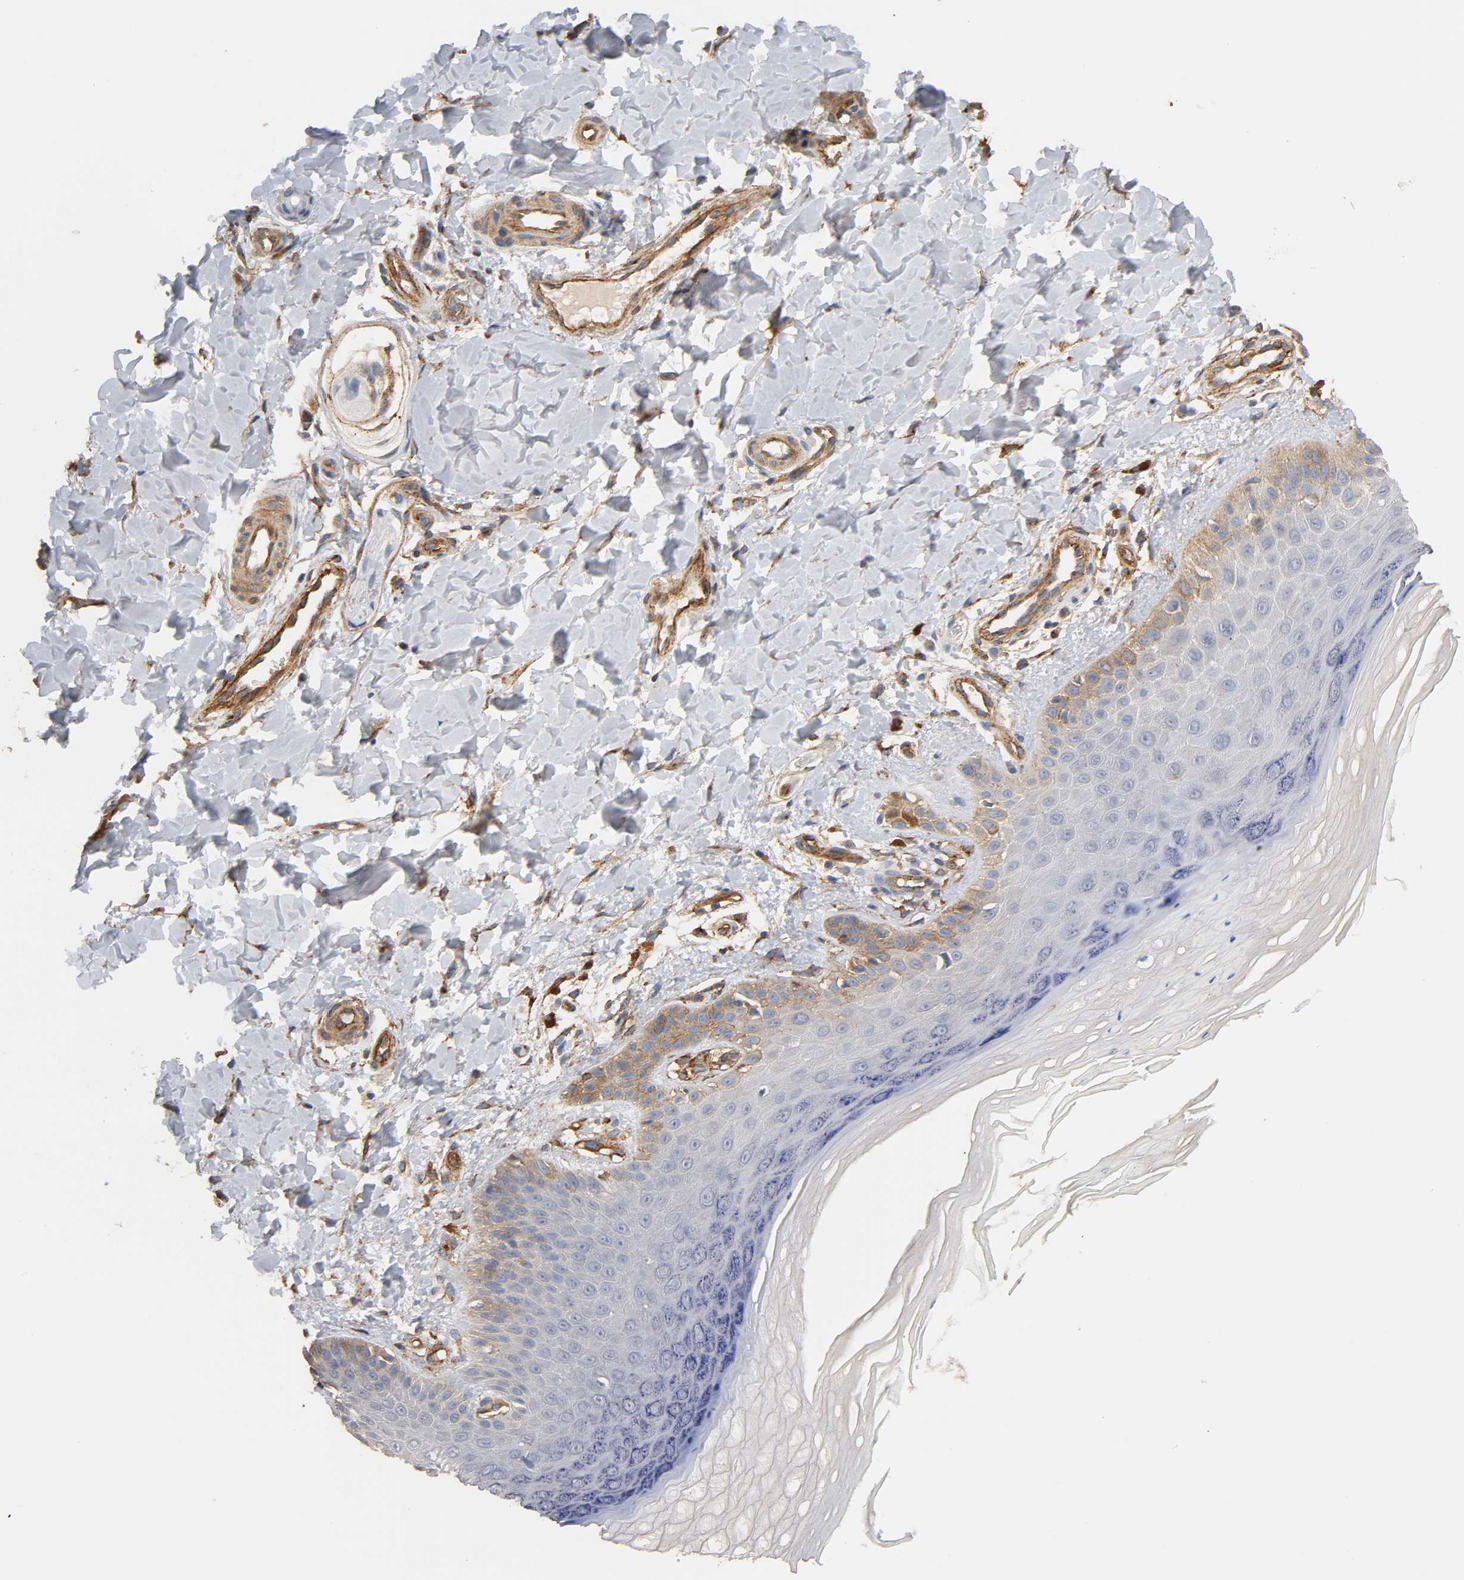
{"staining": {"intensity": "moderate", "quantity": ">75%", "location": "cytoplasmic/membranous"}, "tissue": "skin", "cell_type": "Fibroblasts", "image_type": "normal", "snomed": [{"axis": "morphology", "description": "Normal tissue, NOS"}, {"axis": "topography", "description": "Skin"}], "caption": "Approximately >75% of fibroblasts in normal human skin show moderate cytoplasmic/membranous protein positivity as visualized by brown immunohistochemical staining.", "gene": "IFITM2", "patient": {"sex": "male", "age": 26}}